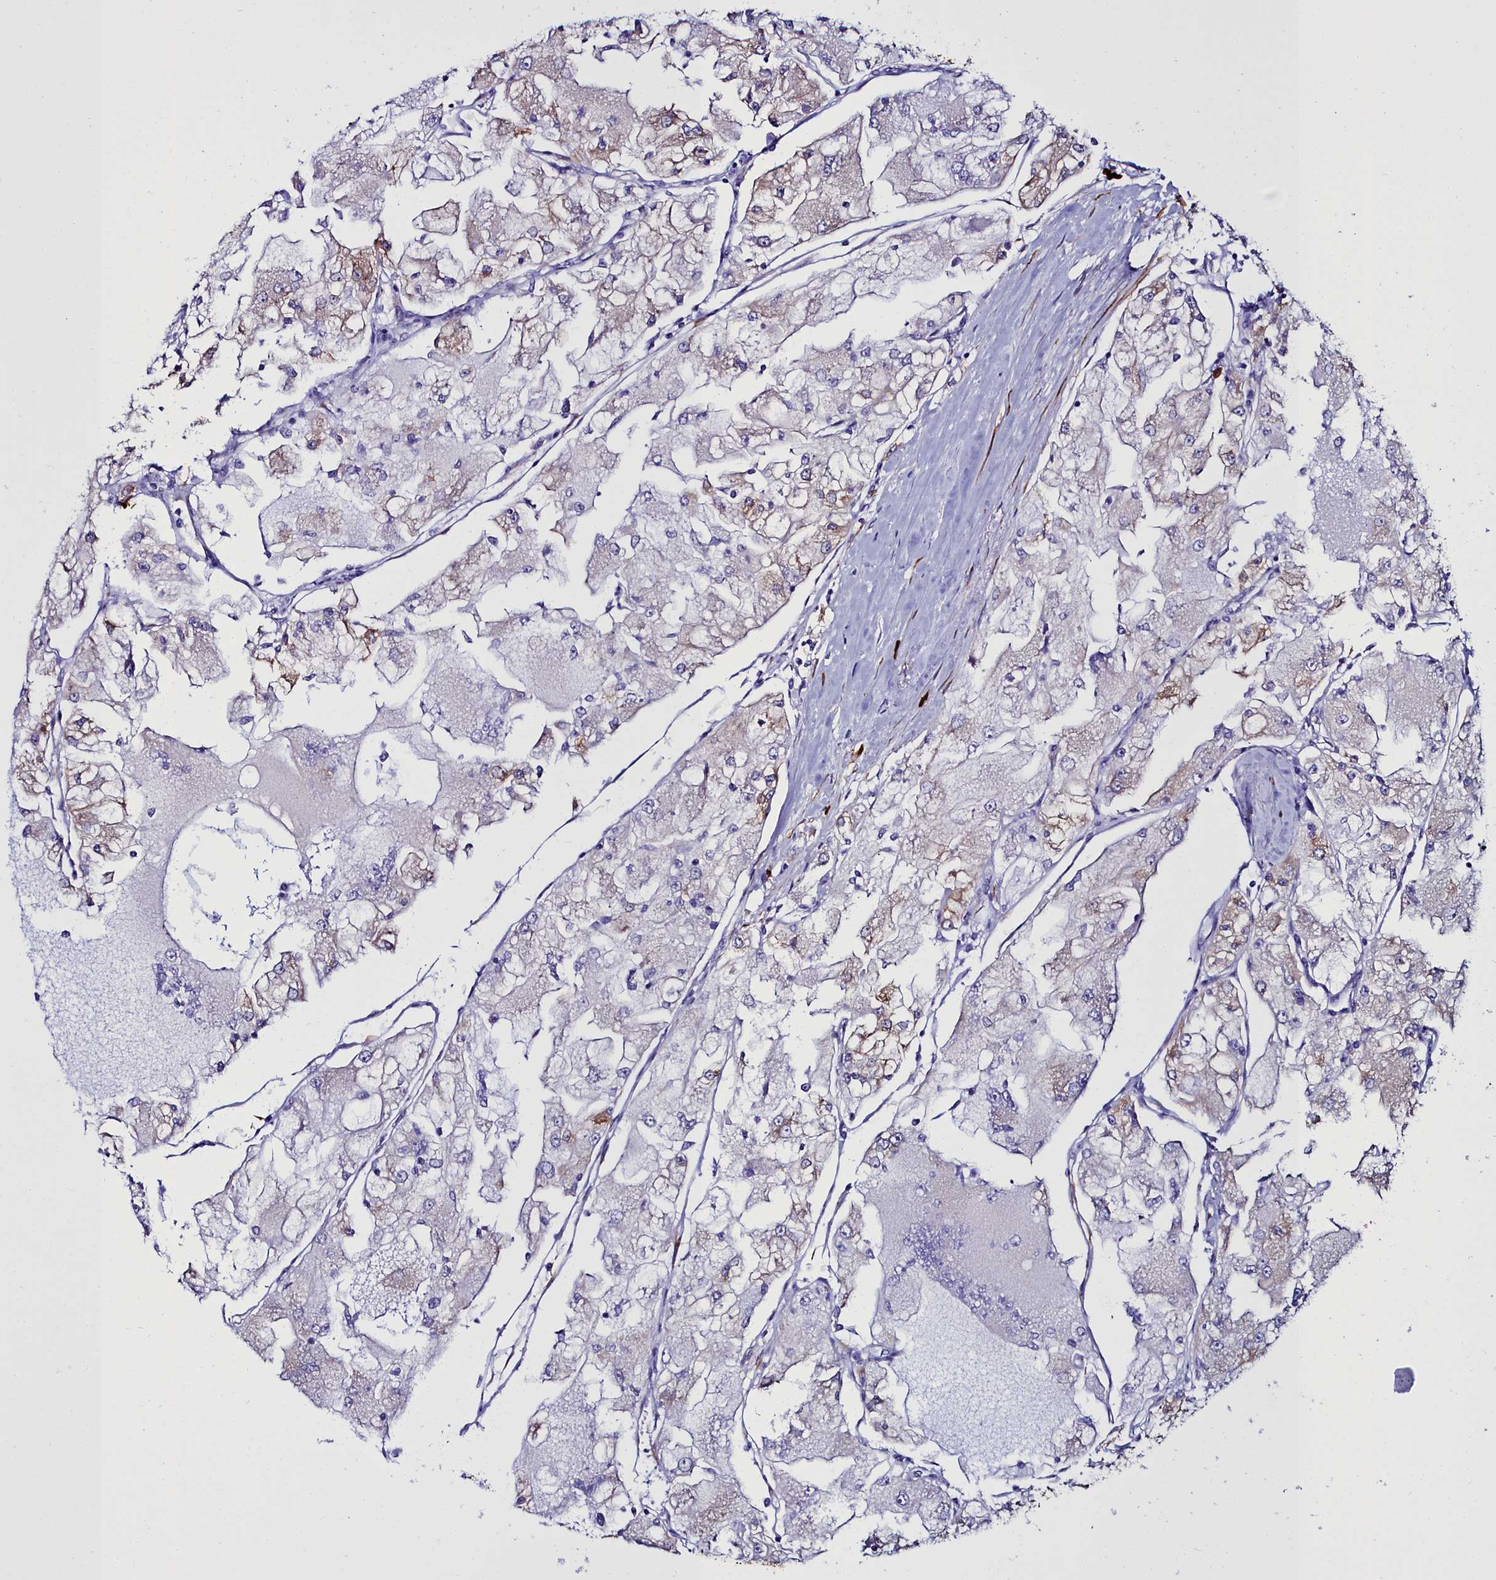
{"staining": {"intensity": "weak", "quantity": "<25%", "location": "cytoplasmic/membranous"}, "tissue": "renal cancer", "cell_type": "Tumor cells", "image_type": "cancer", "snomed": [{"axis": "morphology", "description": "Adenocarcinoma, NOS"}, {"axis": "topography", "description": "Kidney"}], "caption": "Renal cancer was stained to show a protein in brown. There is no significant positivity in tumor cells.", "gene": "TXNDC5", "patient": {"sex": "female", "age": 72}}